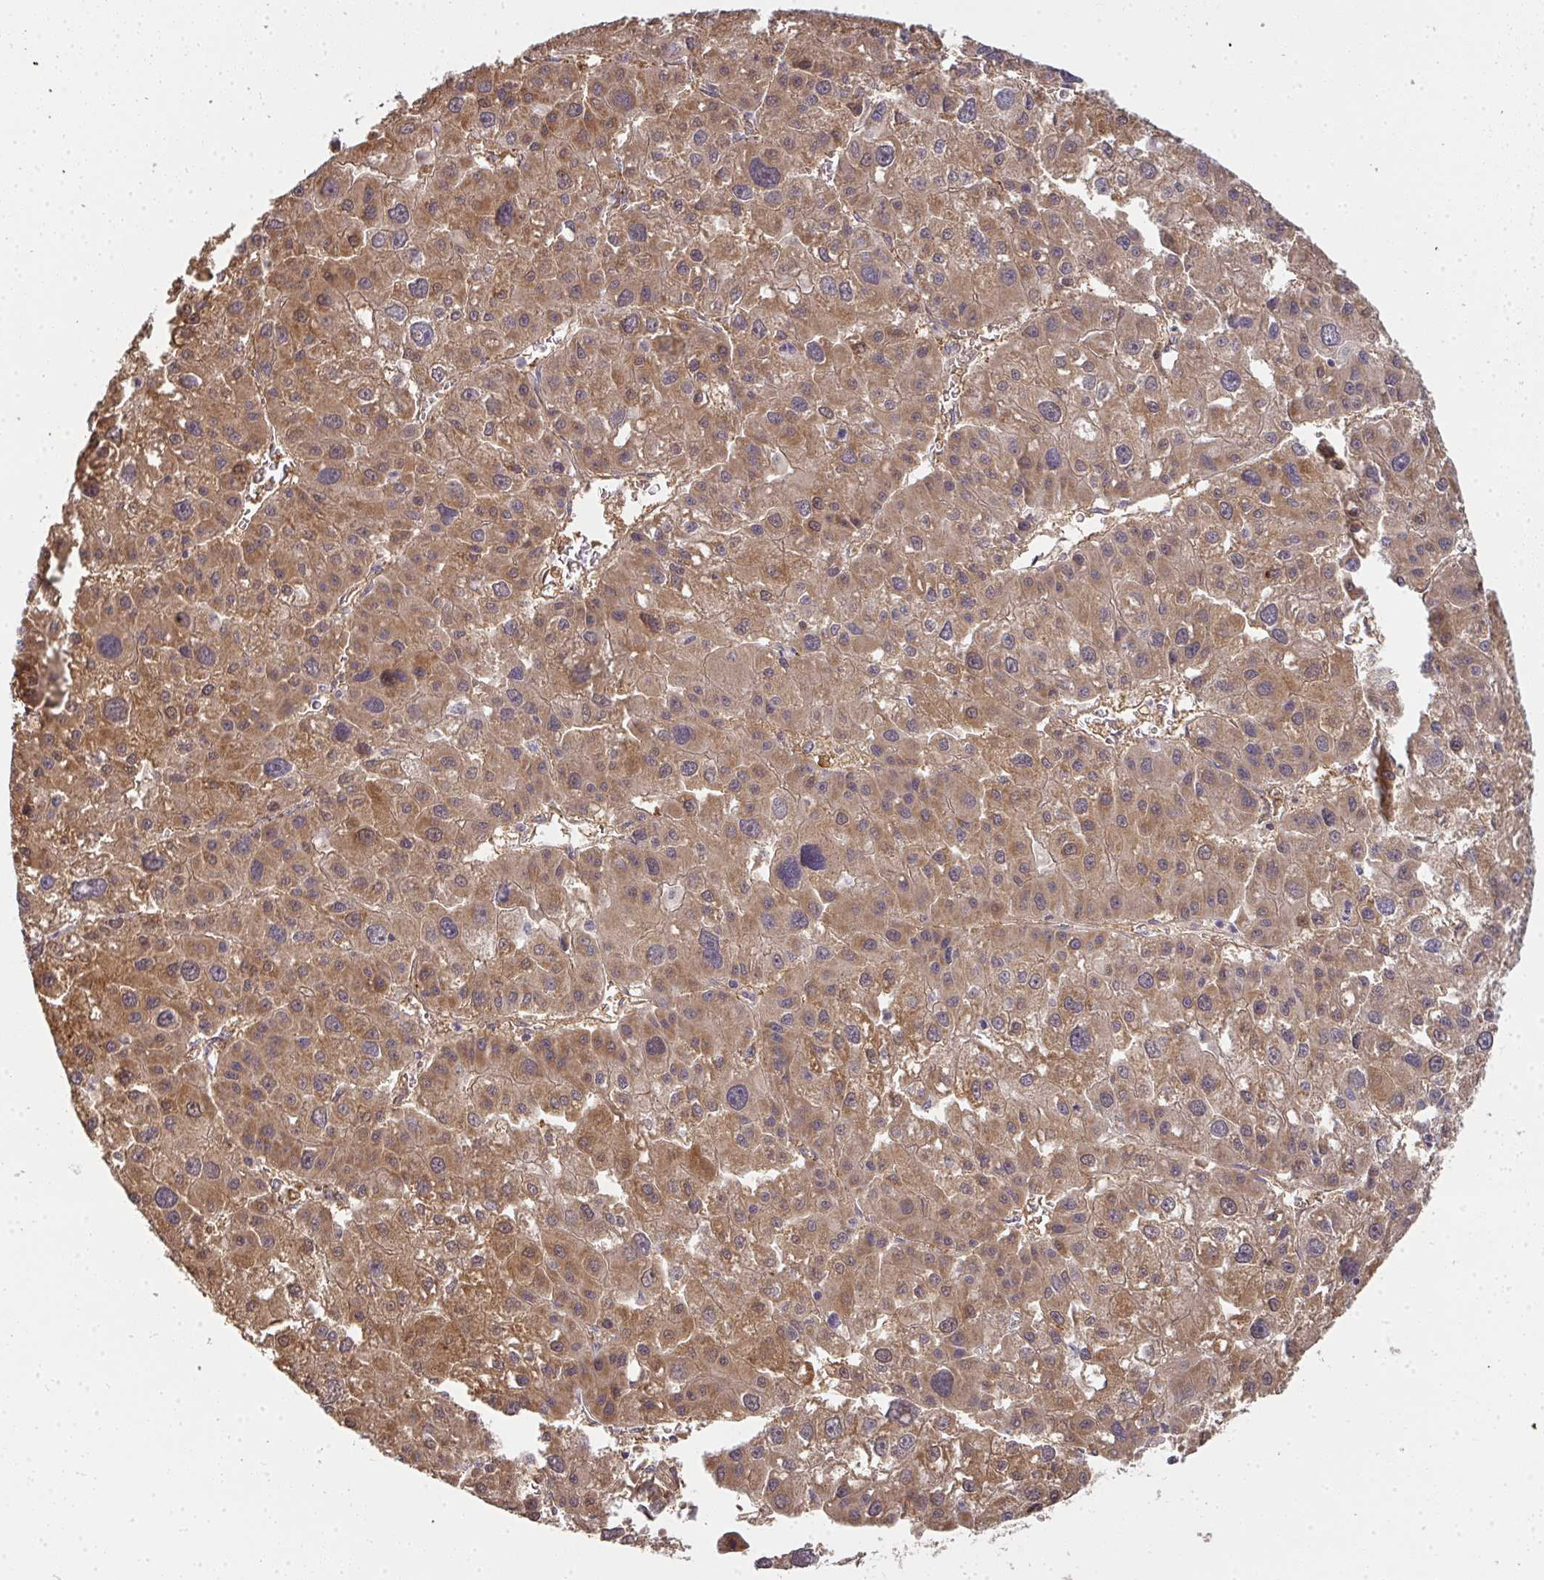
{"staining": {"intensity": "moderate", "quantity": ">75%", "location": "cytoplasmic/membranous"}, "tissue": "liver cancer", "cell_type": "Tumor cells", "image_type": "cancer", "snomed": [{"axis": "morphology", "description": "Carcinoma, Hepatocellular, NOS"}, {"axis": "topography", "description": "Liver"}], "caption": "Immunohistochemistry (IHC) photomicrograph of human liver cancer stained for a protein (brown), which exhibits medium levels of moderate cytoplasmic/membranous expression in approximately >75% of tumor cells.", "gene": "B4GALT6", "patient": {"sex": "male", "age": 73}}